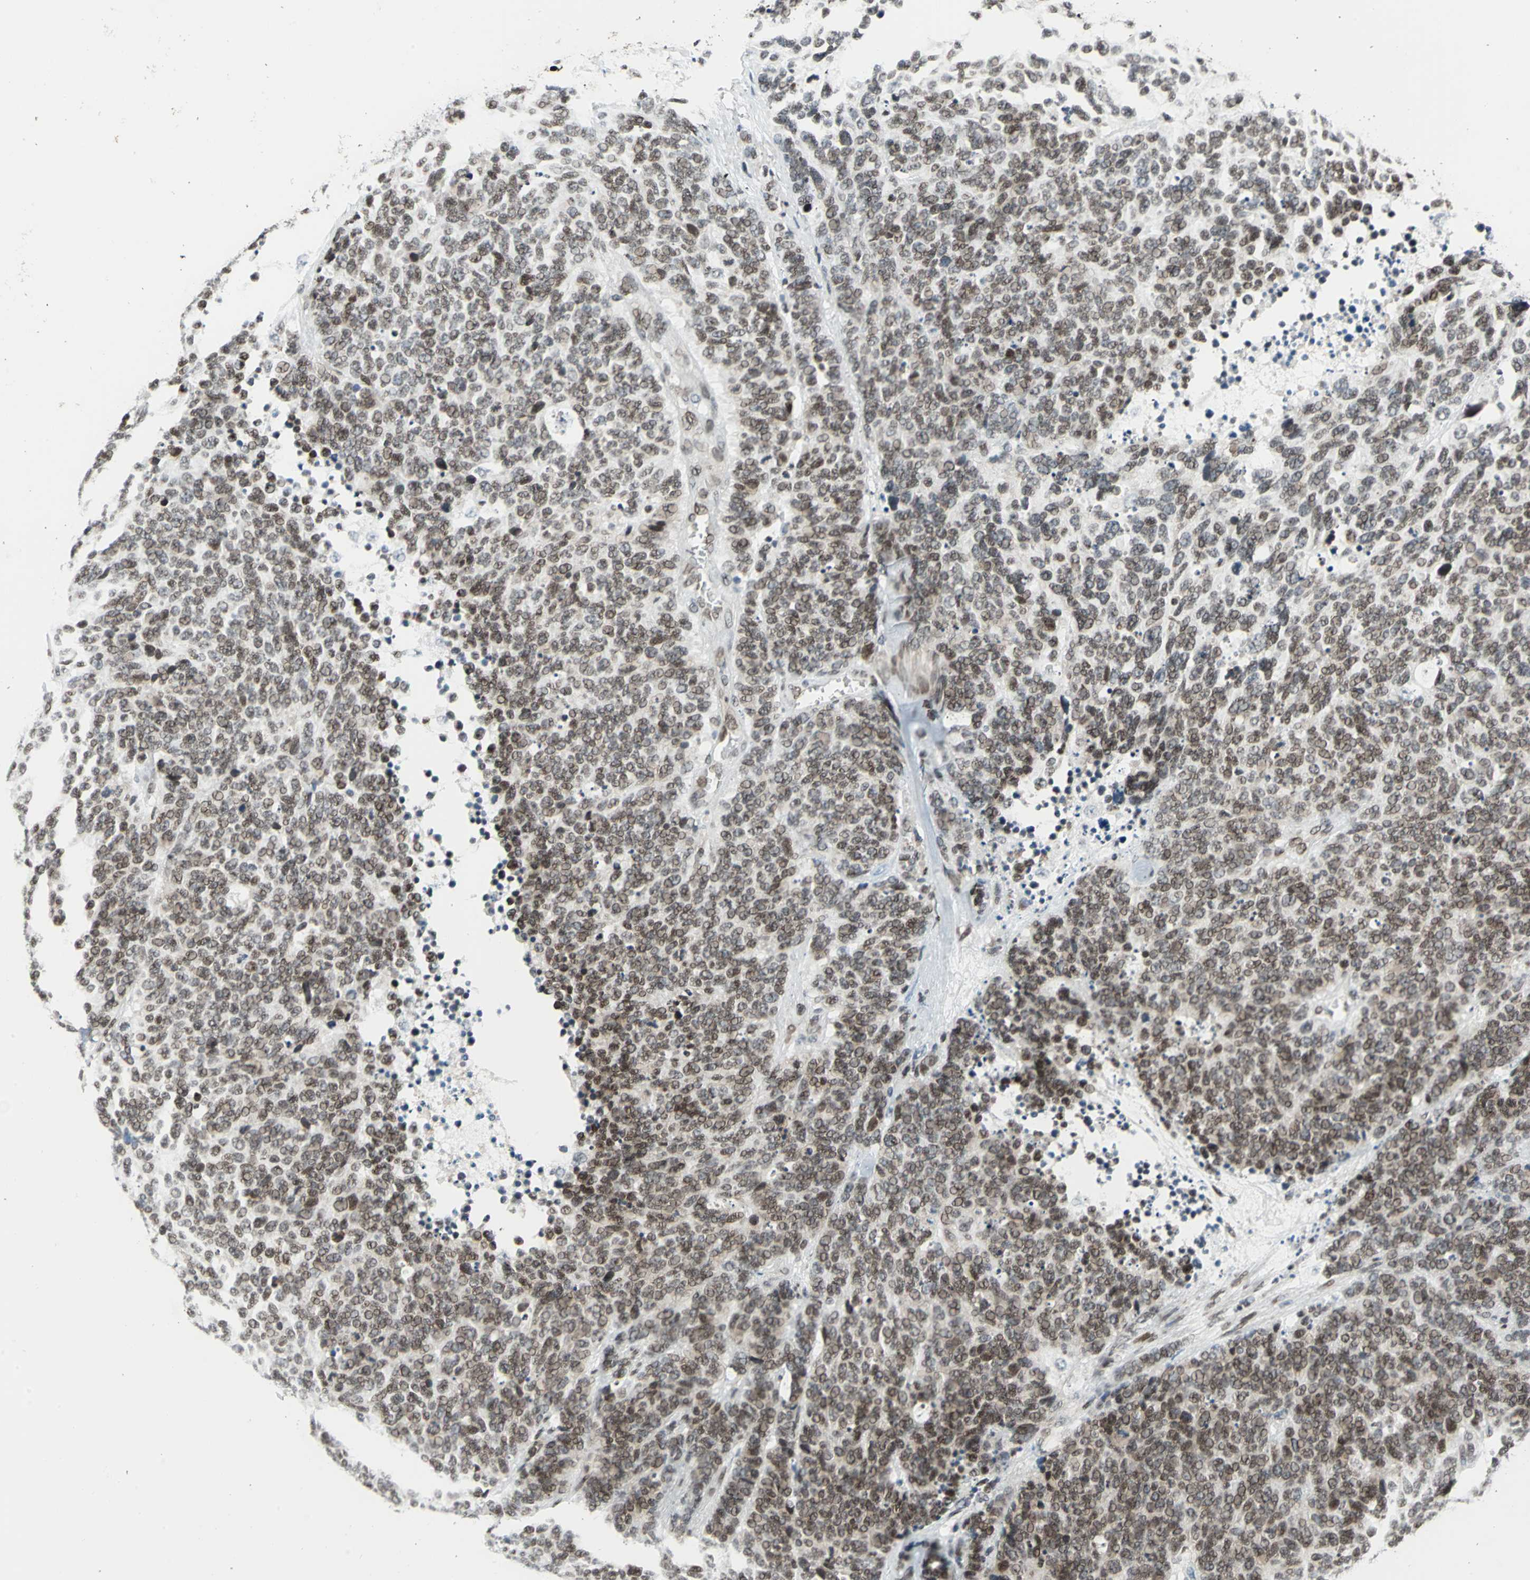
{"staining": {"intensity": "moderate", "quantity": ">75%", "location": "nuclear"}, "tissue": "lung cancer", "cell_type": "Tumor cells", "image_type": "cancer", "snomed": [{"axis": "morphology", "description": "Neoplasm, malignant, NOS"}, {"axis": "topography", "description": "Lung"}], "caption": "Approximately >75% of tumor cells in human neoplasm (malignant) (lung) reveal moderate nuclear protein staining as visualized by brown immunohistochemical staining.", "gene": "ISY1", "patient": {"sex": "female", "age": 58}}